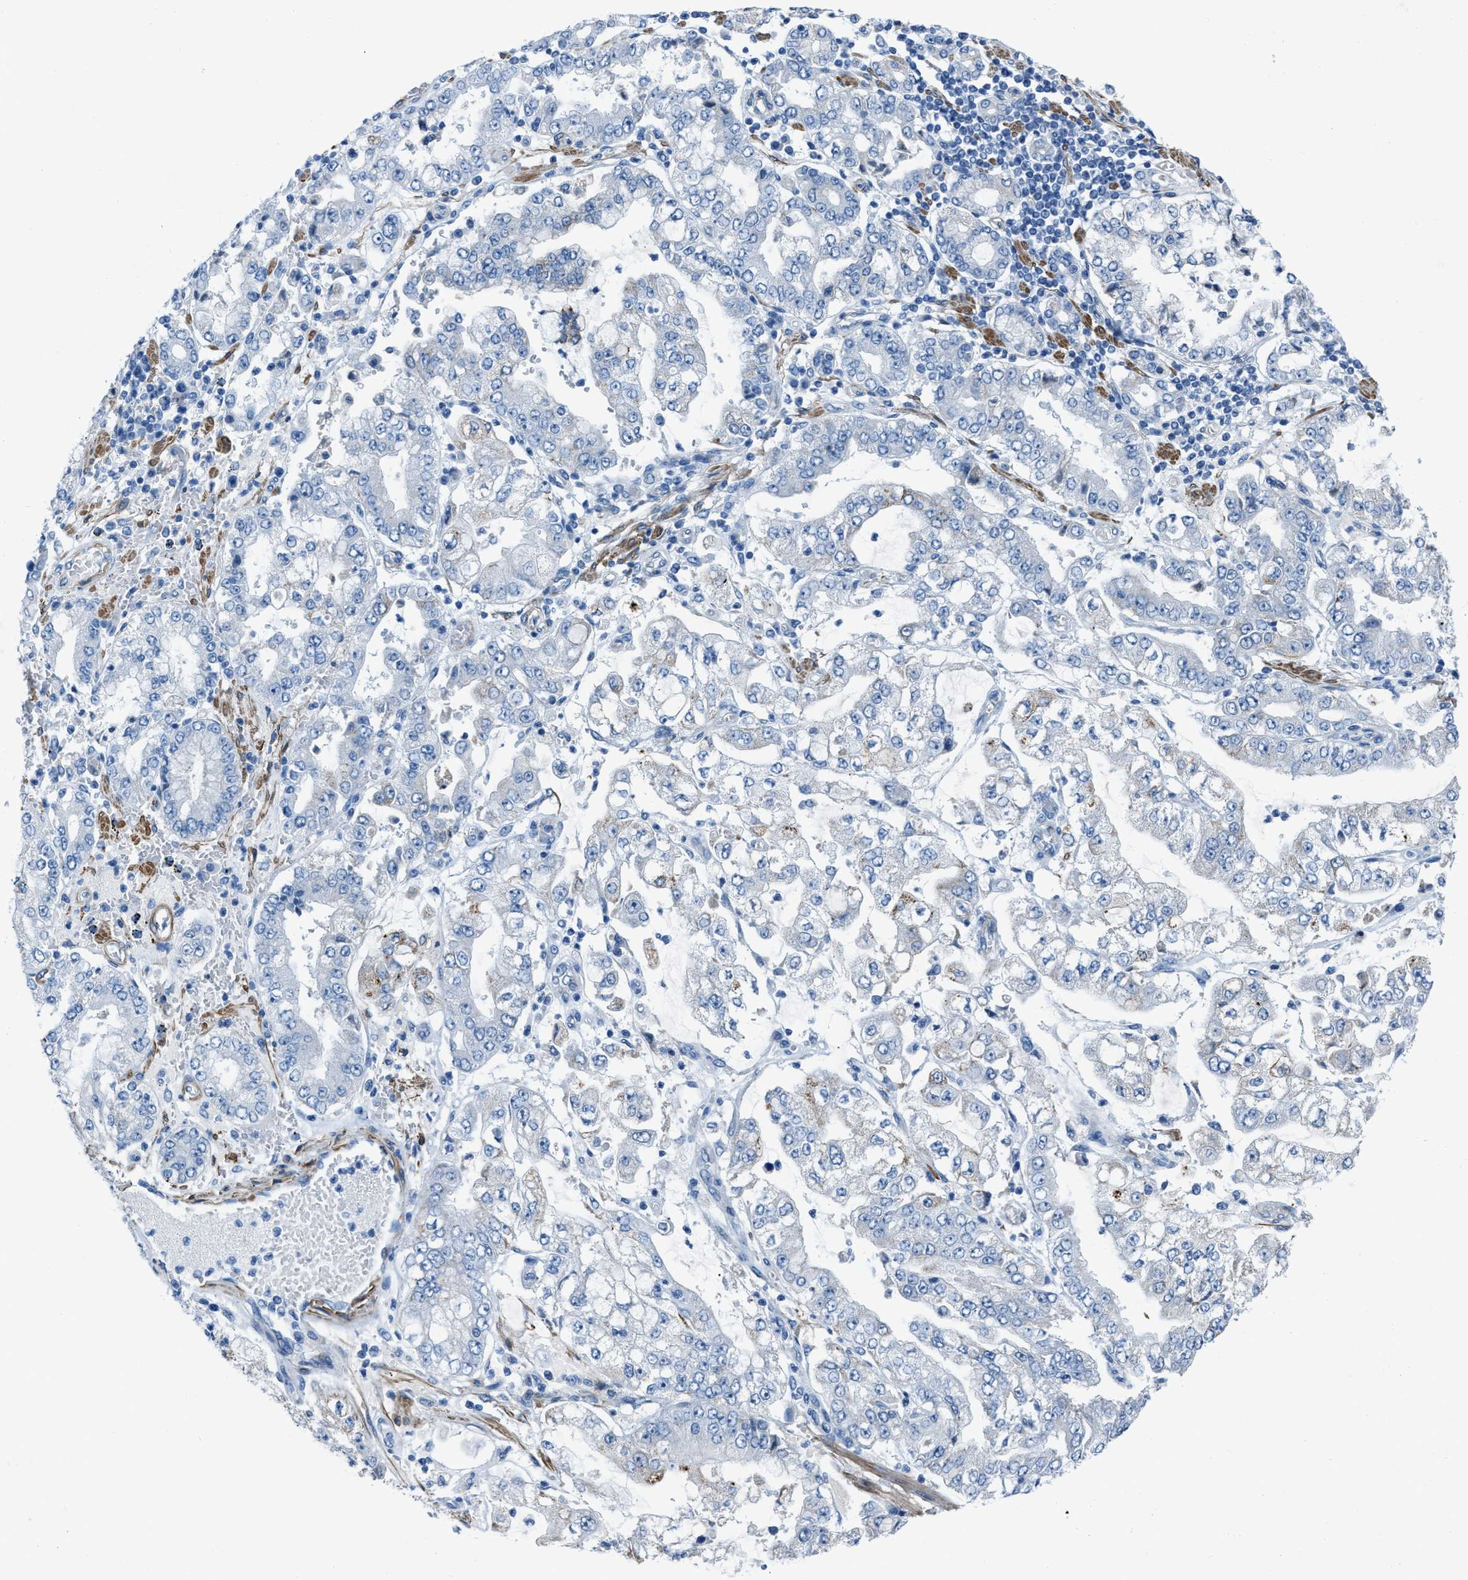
{"staining": {"intensity": "moderate", "quantity": "<25%", "location": "cytoplasmic/membranous"}, "tissue": "stomach cancer", "cell_type": "Tumor cells", "image_type": "cancer", "snomed": [{"axis": "morphology", "description": "Adenocarcinoma, NOS"}, {"axis": "topography", "description": "Stomach"}], "caption": "This is a photomicrograph of immunohistochemistry (IHC) staining of adenocarcinoma (stomach), which shows moderate positivity in the cytoplasmic/membranous of tumor cells.", "gene": "SPATC1L", "patient": {"sex": "male", "age": 76}}